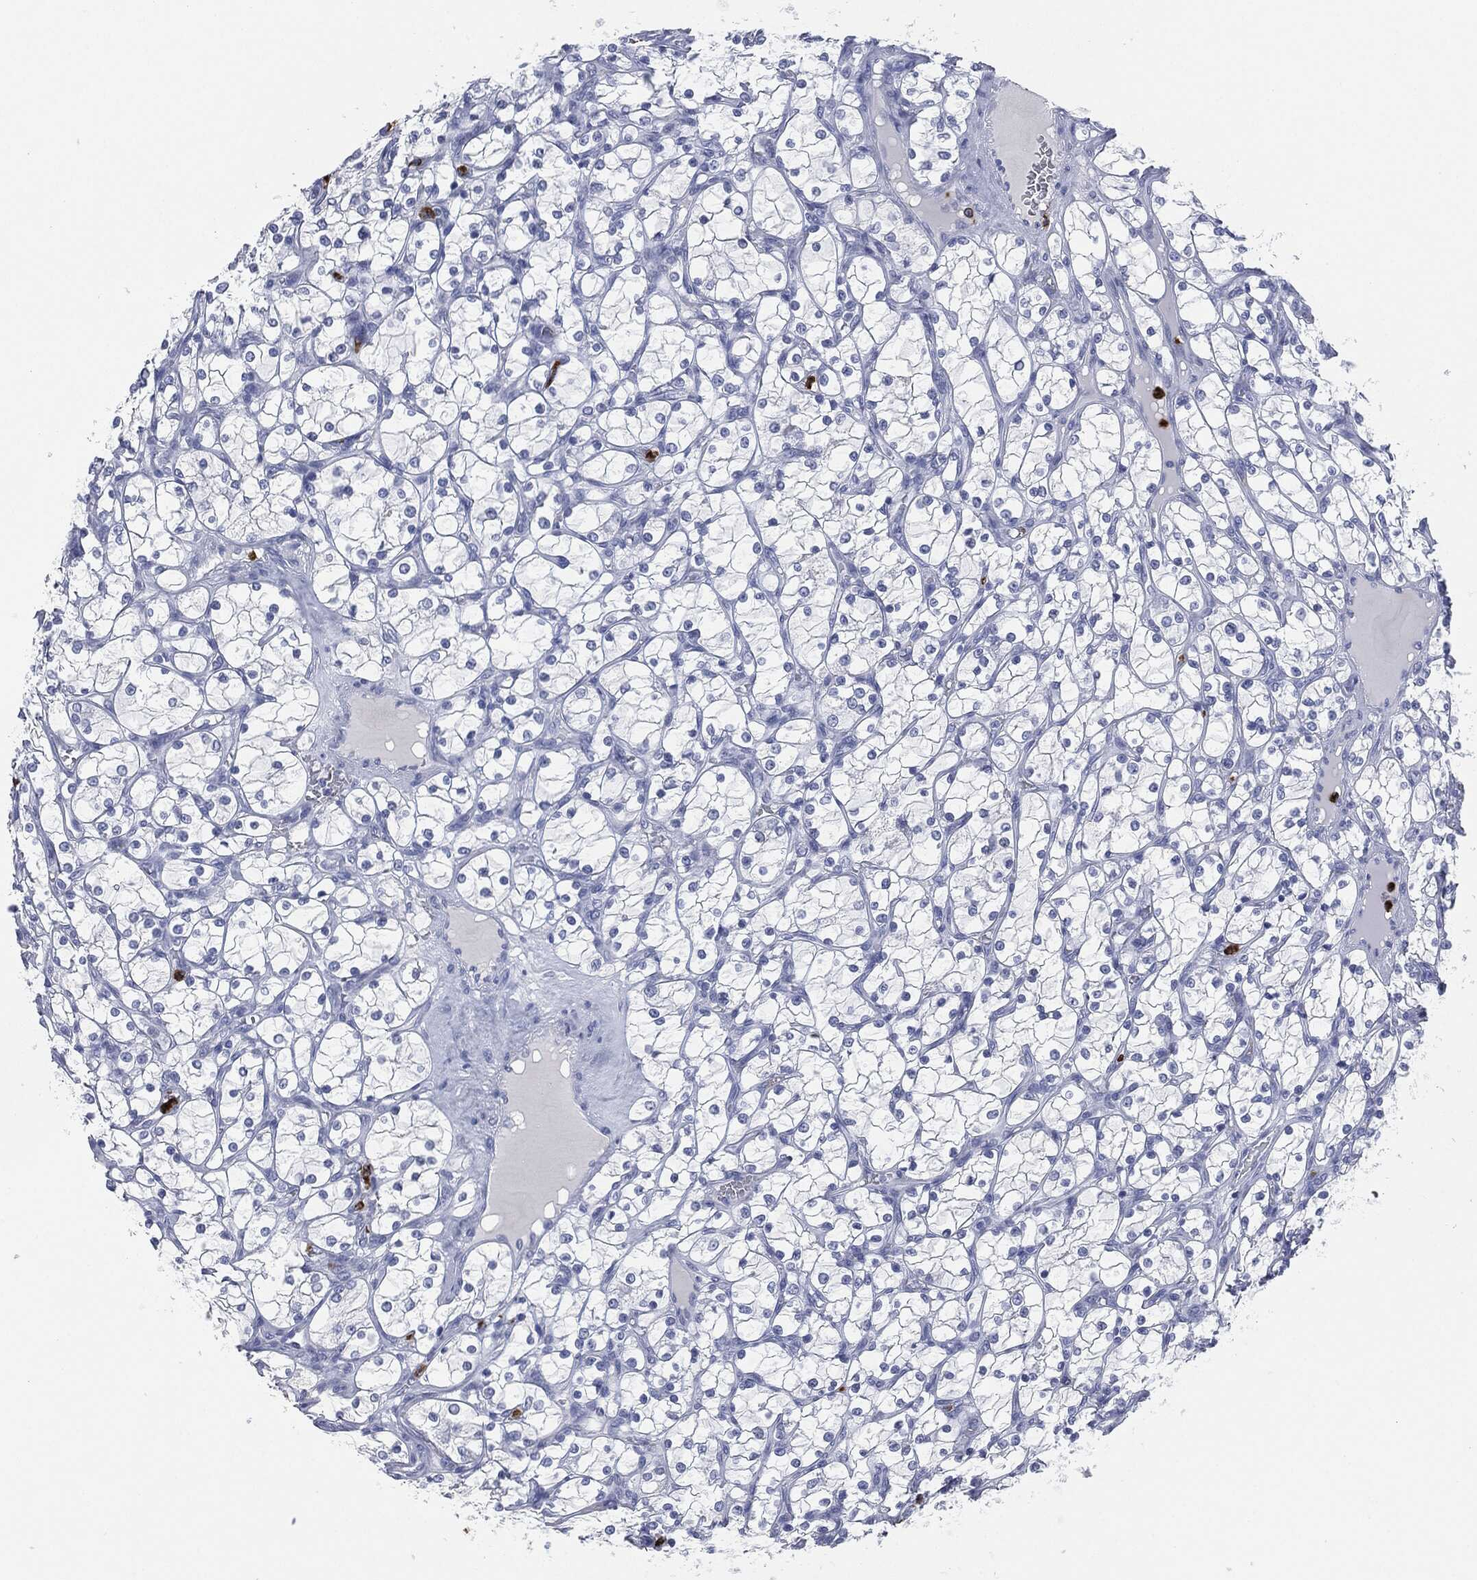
{"staining": {"intensity": "negative", "quantity": "none", "location": "none"}, "tissue": "renal cancer", "cell_type": "Tumor cells", "image_type": "cancer", "snomed": [{"axis": "morphology", "description": "Adenocarcinoma, NOS"}, {"axis": "topography", "description": "Kidney"}], "caption": "The immunohistochemistry (IHC) histopathology image has no significant staining in tumor cells of renal adenocarcinoma tissue.", "gene": "CEACAM8", "patient": {"sex": "female", "age": 69}}